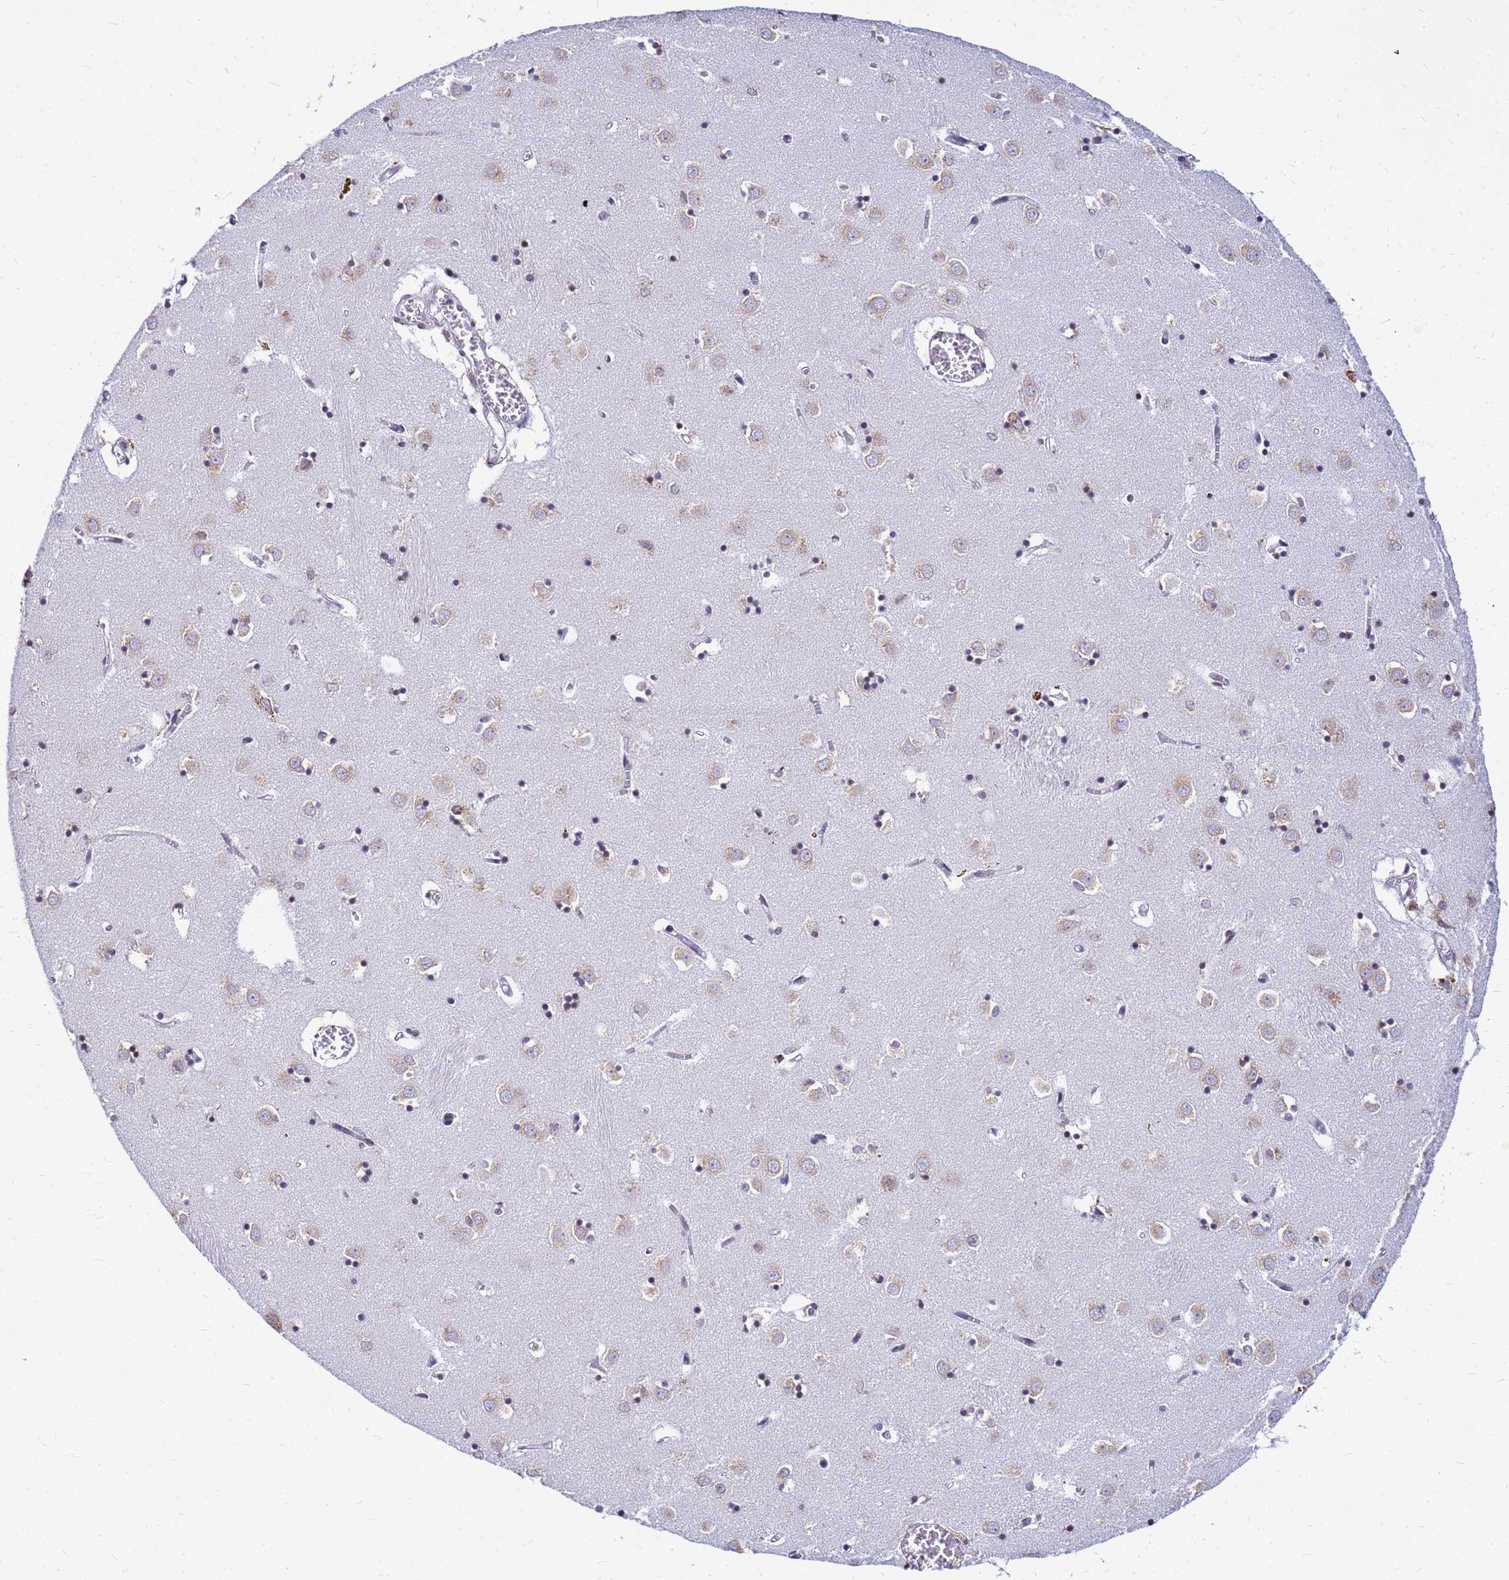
{"staining": {"intensity": "weak", "quantity": "25%-75%", "location": "cytoplasmic/membranous"}, "tissue": "caudate", "cell_type": "Glial cells", "image_type": "normal", "snomed": [{"axis": "morphology", "description": "Normal tissue, NOS"}, {"axis": "topography", "description": "Lateral ventricle wall"}], "caption": "An immunohistochemistry photomicrograph of unremarkable tissue is shown. Protein staining in brown shows weak cytoplasmic/membranous positivity in caudate within glial cells. (IHC, brightfield microscopy, high magnification).", "gene": "SSR4", "patient": {"sex": "male", "age": 70}}